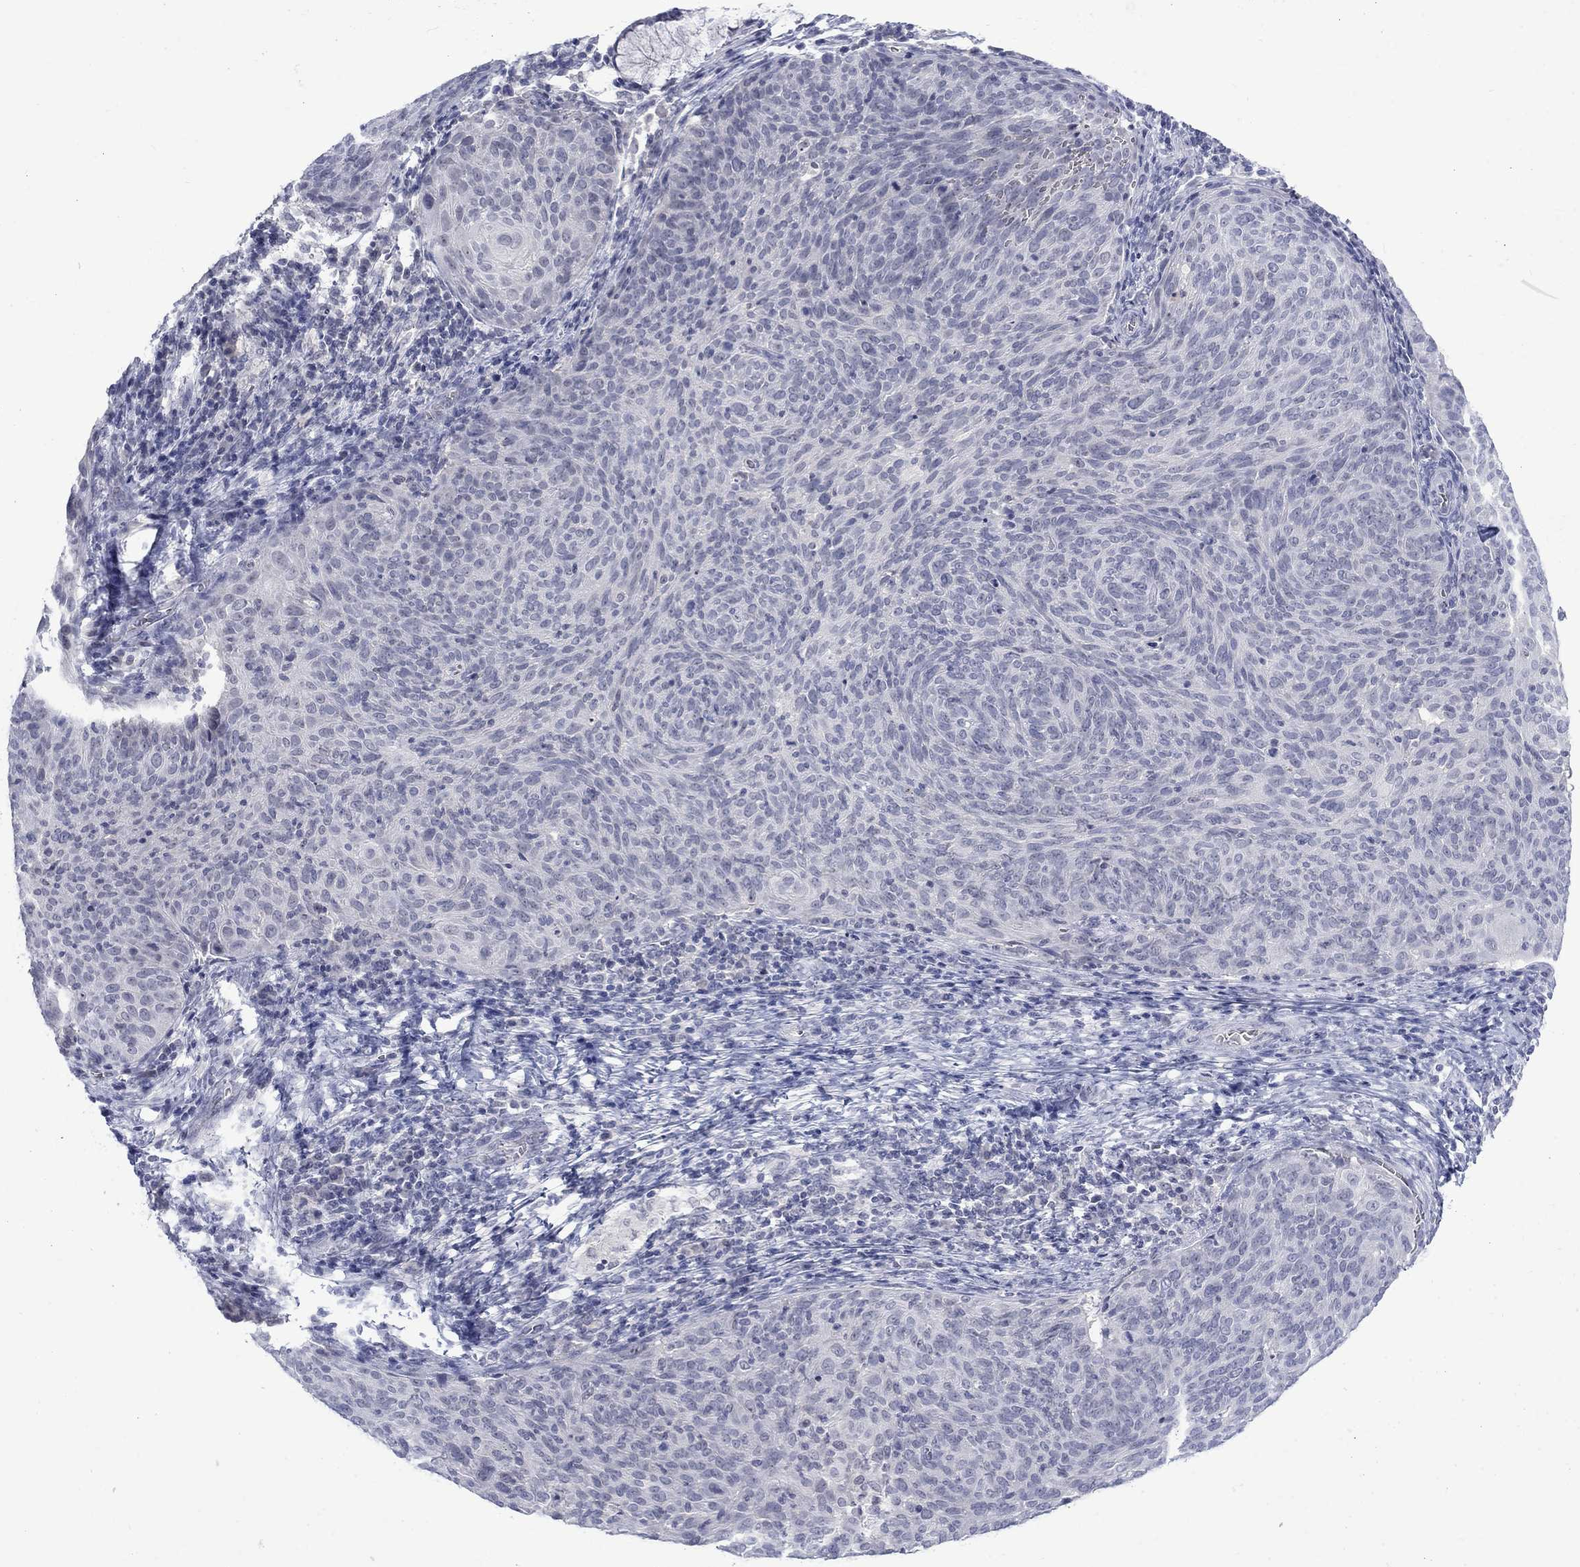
{"staining": {"intensity": "negative", "quantity": "none", "location": "none"}, "tissue": "cervical cancer", "cell_type": "Tumor cells", "image_type": "cancer", "snomed": [{"axis": "morphology", "description": "Squamous cell carcinoma, NOS"}, {"axis": "topography", "description": "Cervix"}], "caption": "A high-resolution histopathology image shows immunohistochemistry (IHC) staining of cervical cancer (squamous cell carcinoma), which shows no significant positivity in tumor cells.", "gene": "NSMF", "patient": {"sex": "female", "age": 39}}